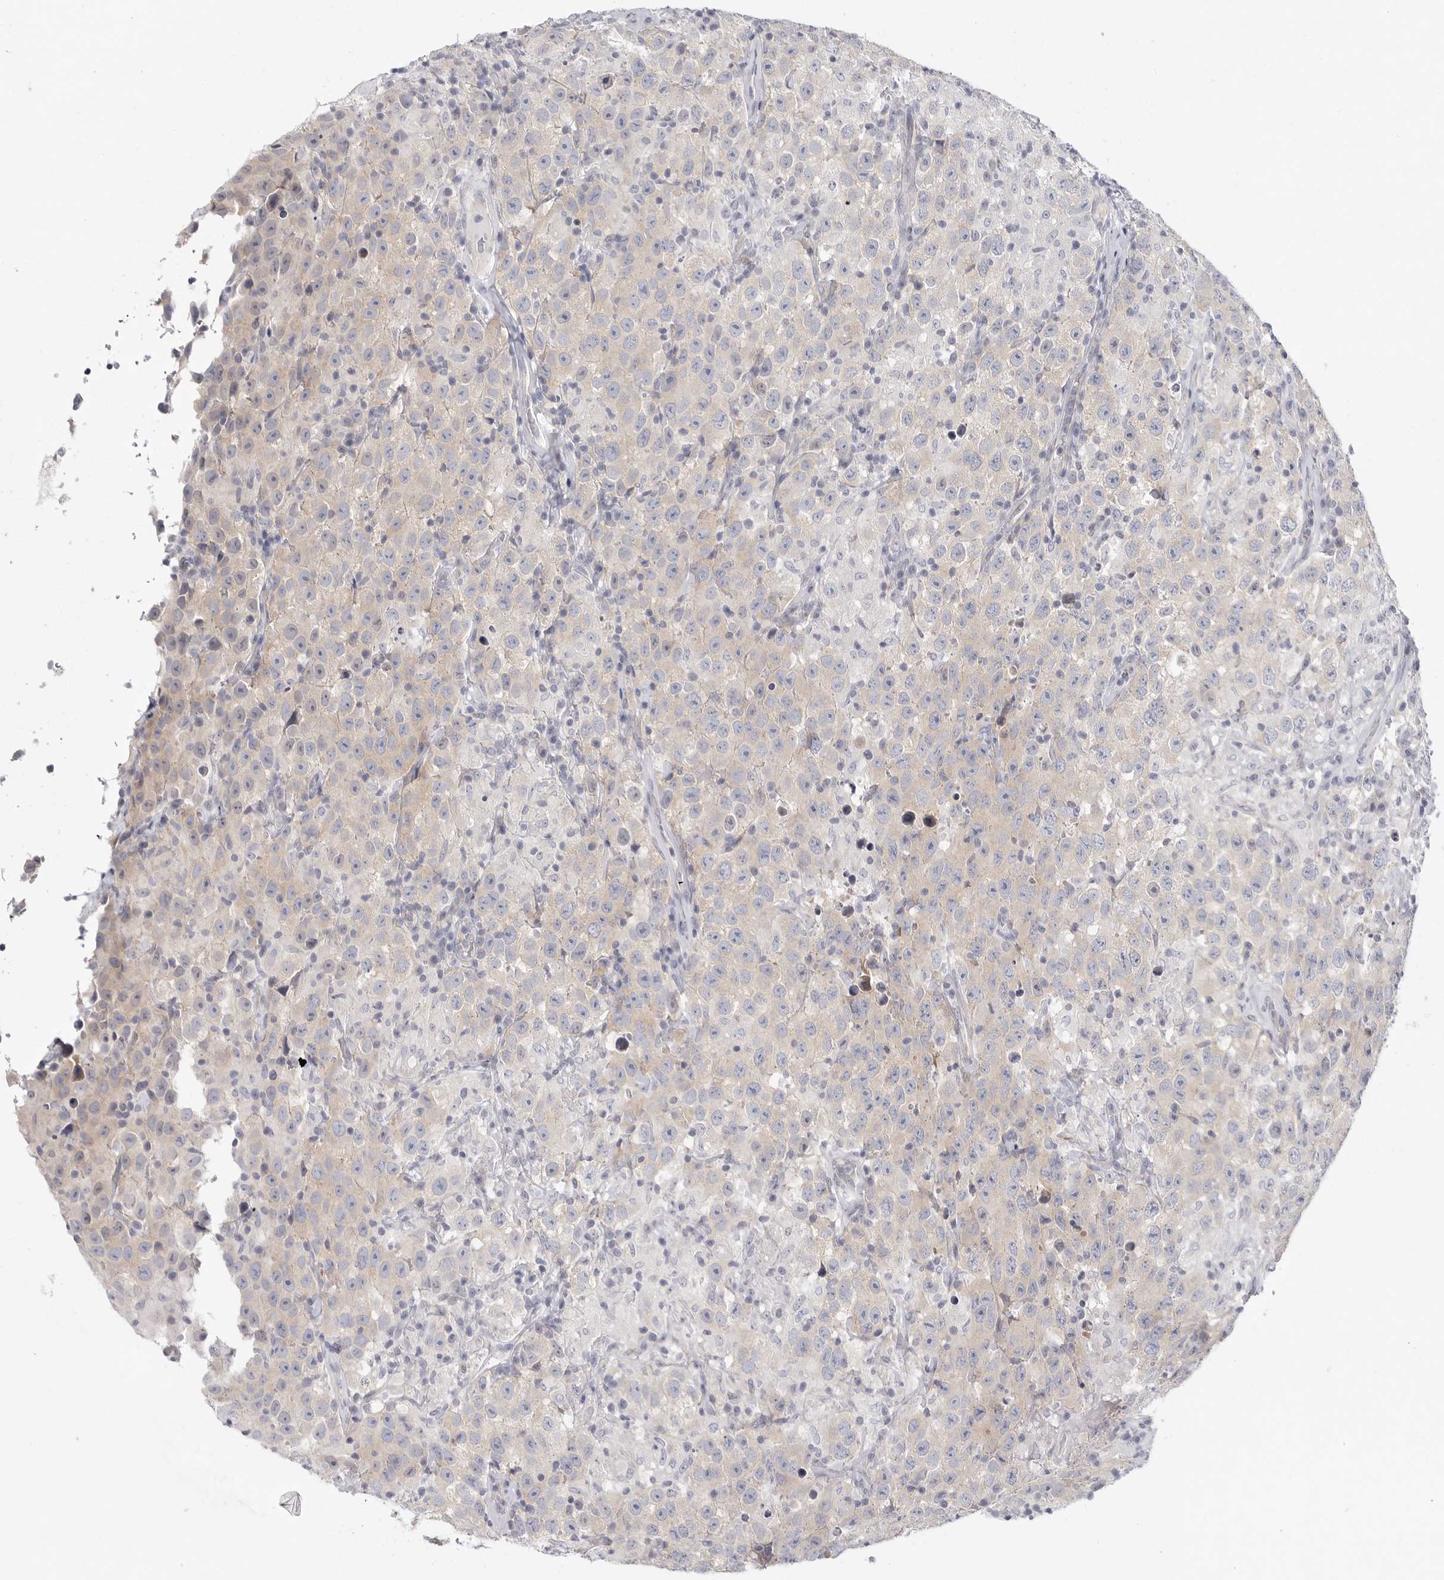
{"staining": {"intensity": "negative", "quantity": "none", "location": "none"}, "tissue": "testis cancer", "cell_type": "Tumor cells", "image_type": "cancer", "snomed": [{"axis": "morphology", "description": "Seminoma, NOS"}, {"axis": "topography", "description": "Testis"}], "caption": "Immunohistochemistry (IHC) histopathology image of neoplastic tissue: human testis seminoma stained with DAB reveals no significant protein positivity in tumor cells. Brightfield microscopy of immunohistochemistry (IHC) stained with DAB (brown) and hematoxylin (blue), captured at high magnification.", "gene": "ELP3", "patient": {"sex": "male", "age": 41}}